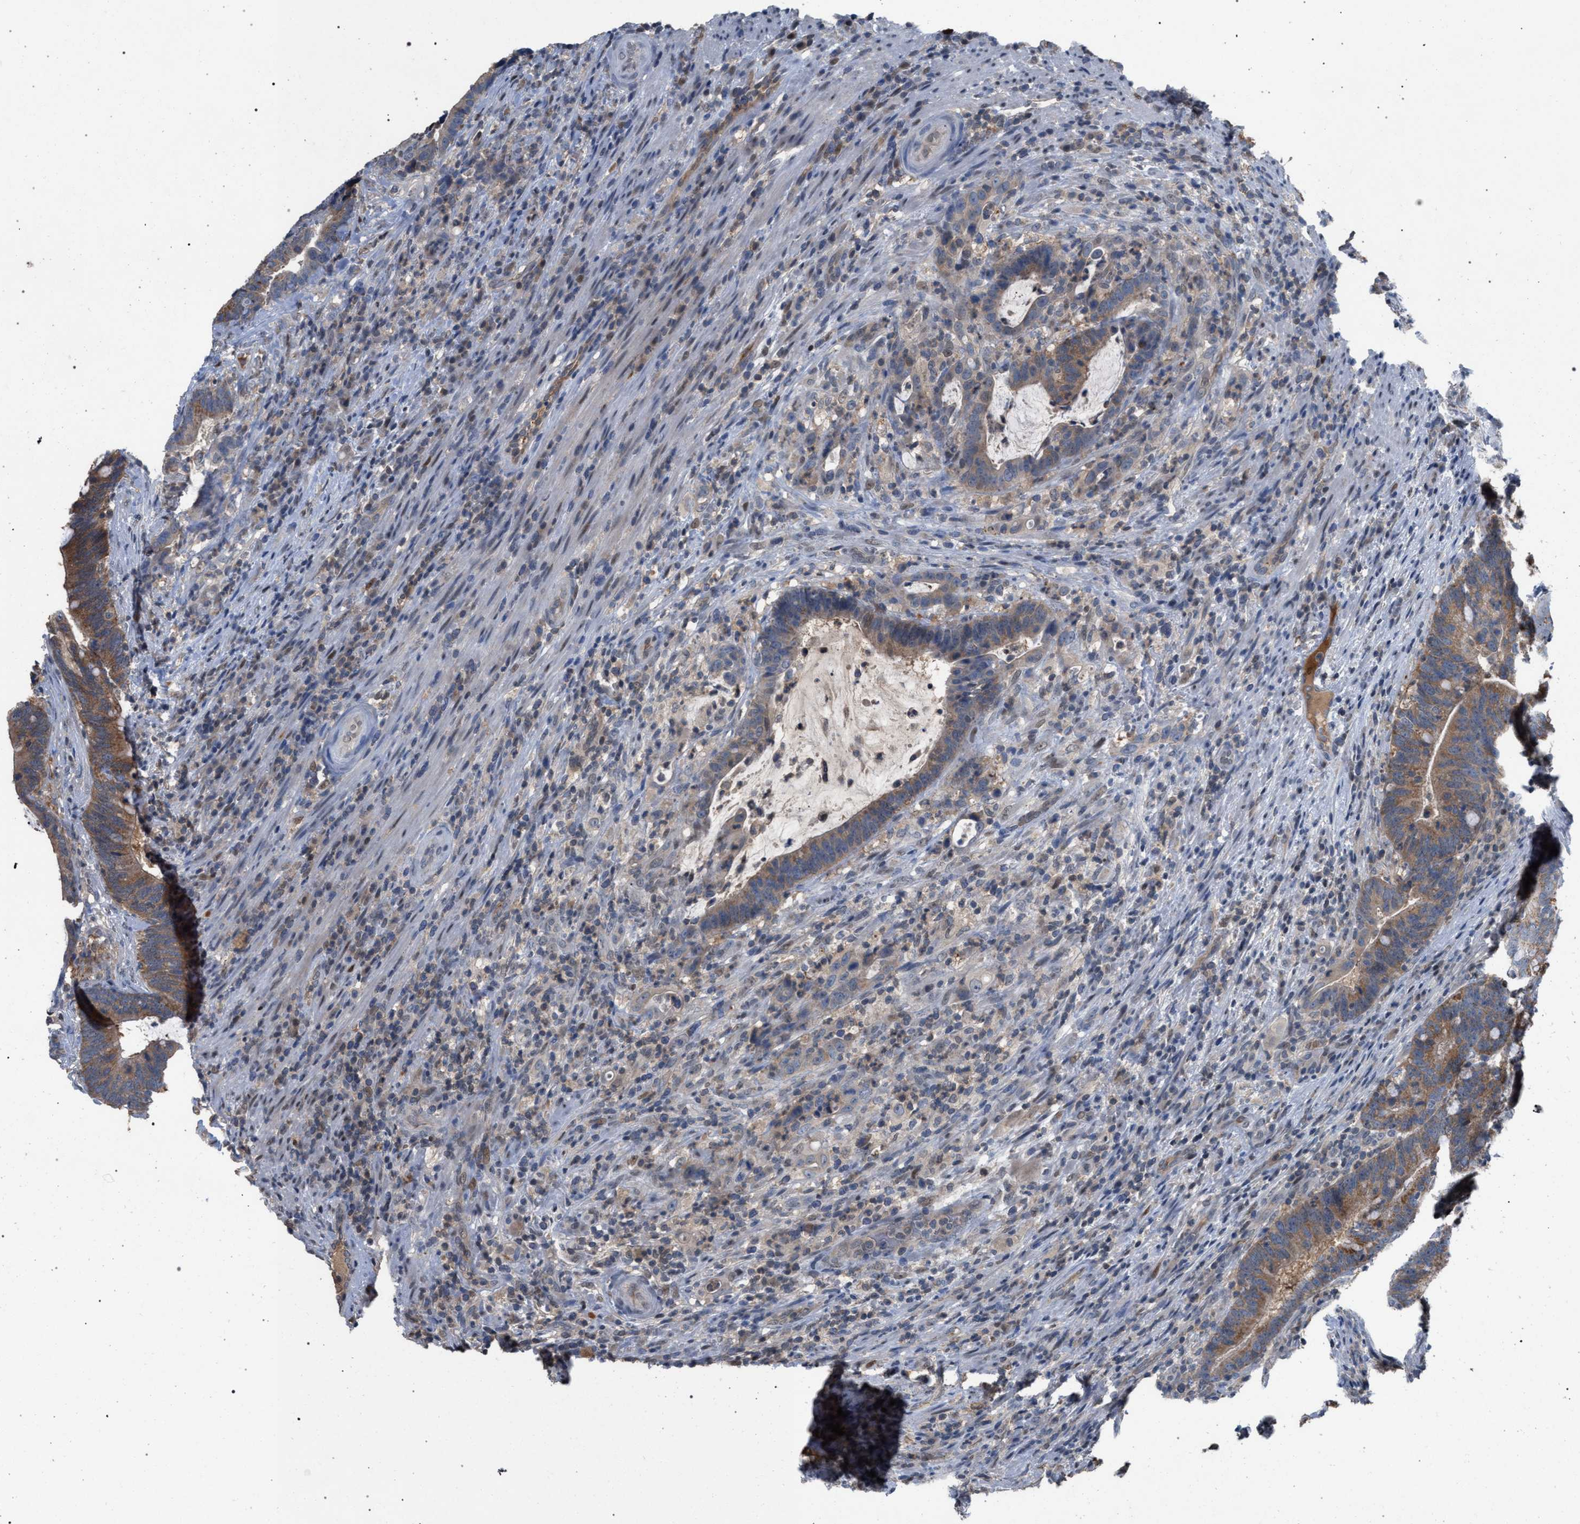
{"staining": {"intensity": "moderate", "quantity": "<25%", "location": "cytoplasmic/membranous"}, "tissue": "colorectal cancer", "cell_type": "Tumor cells", "image_type": "cancer", "snomed": [{"axis": "morphology", "description": "Adenocarcinoma, NOS"}, {"axis": "topography", "description": "Colon"}], "caption": "Adenocarcinoma (colorectal) stained with immunohistochemistry (IHC) exhibits moderate cytoplasmic/membranous positivity in about <25% of tumor cells. Immunohistochemistry stains the protein of interest in brown and the nuclei are stained blue.", "gene": "TECPR1", "patient": {"sex": "female", "age": 66}}